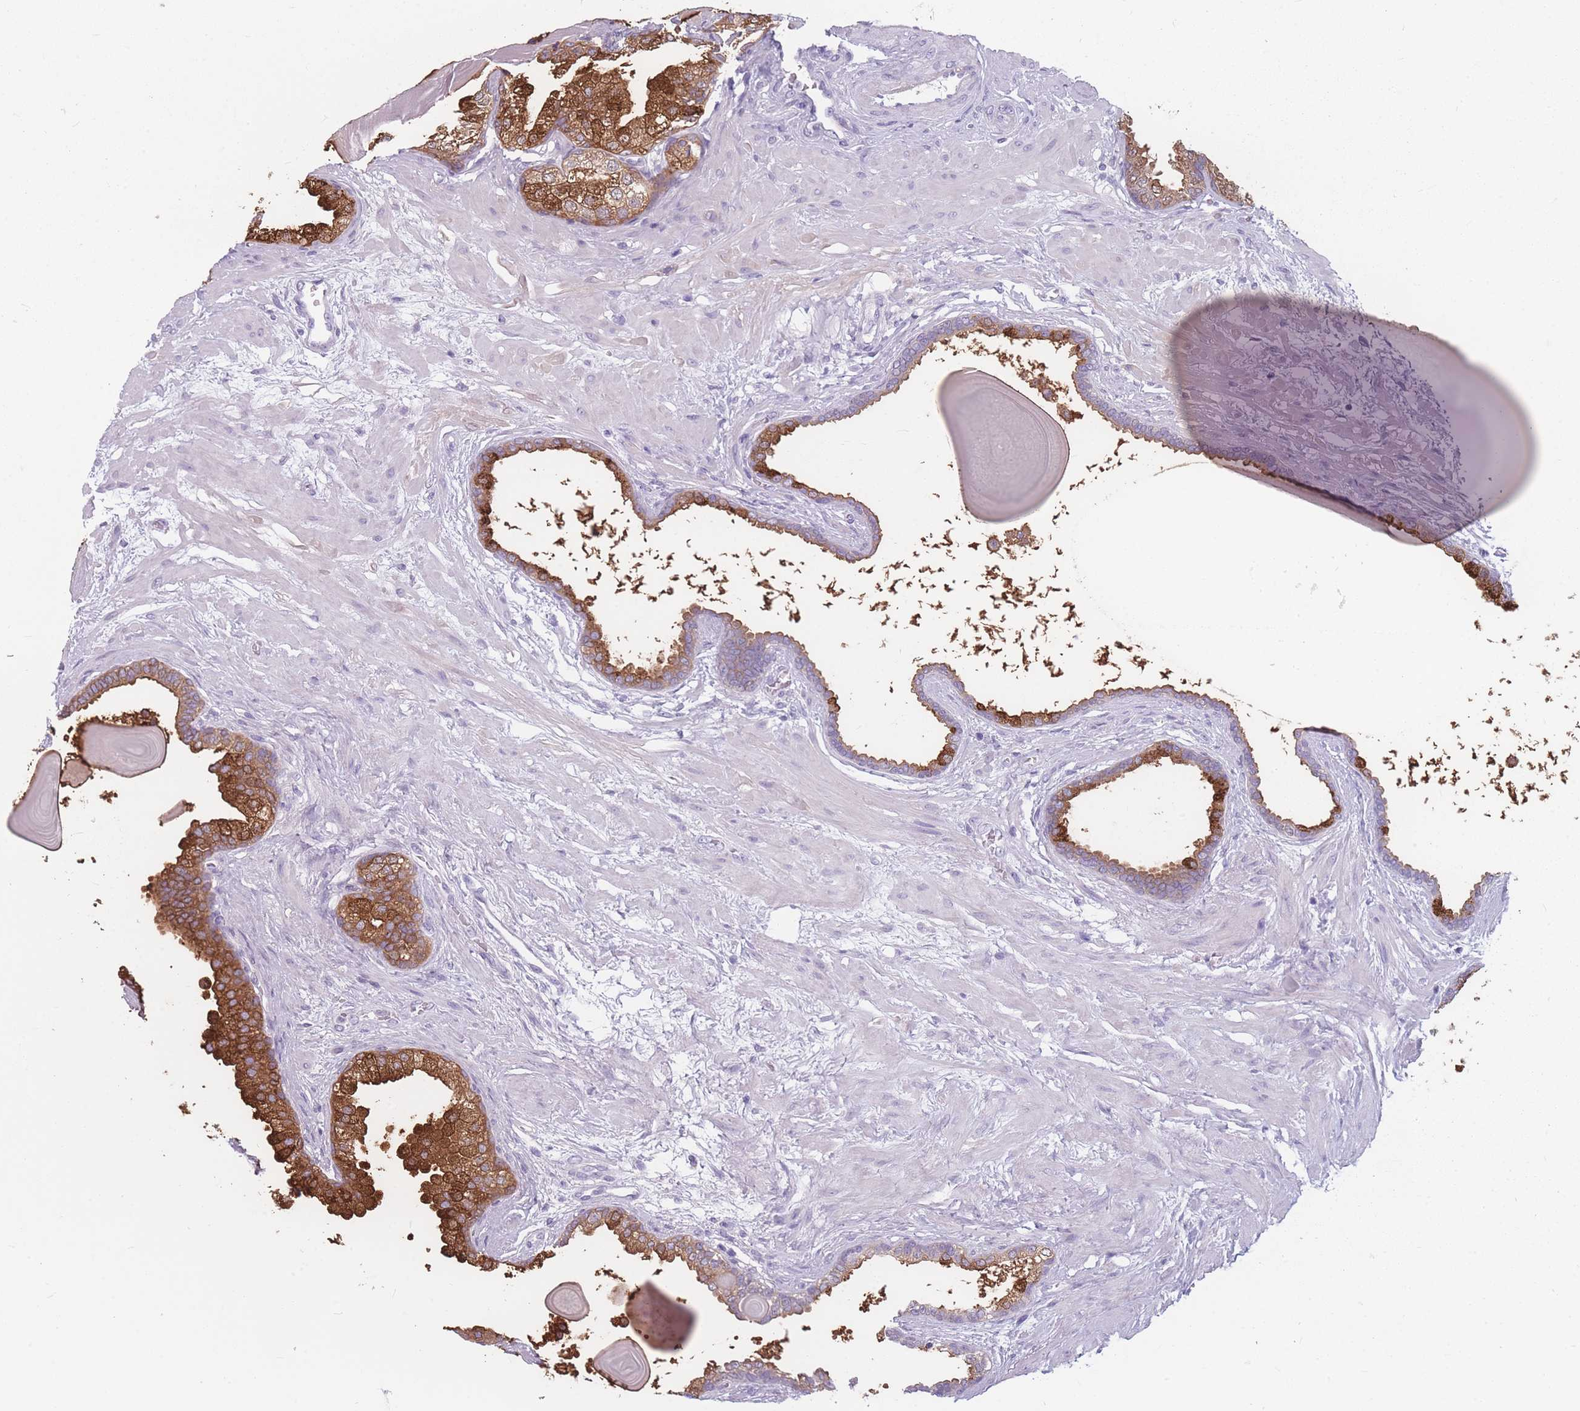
{"staining": {"intensity": "strong", "quantity": ">75%", "location": "cytoplasmic/membranous"}, "tissue": "prostate", "cell_type": "Glandular cells", "image_type": "normal", "snomed": [{"axis": "morphology", "description": "Normal tissue, NOS"}, {"axis": "topography", "description": "Prostate"}], "caption": "A high-resolution histopathology image shows immunohistochemistry staining of normal prostate, which shows strong cytoplasmic/membranous staining in about >75% of glandular cells.", "gene": "CCNO", "patient": {"sex": "male", "age": 48}}